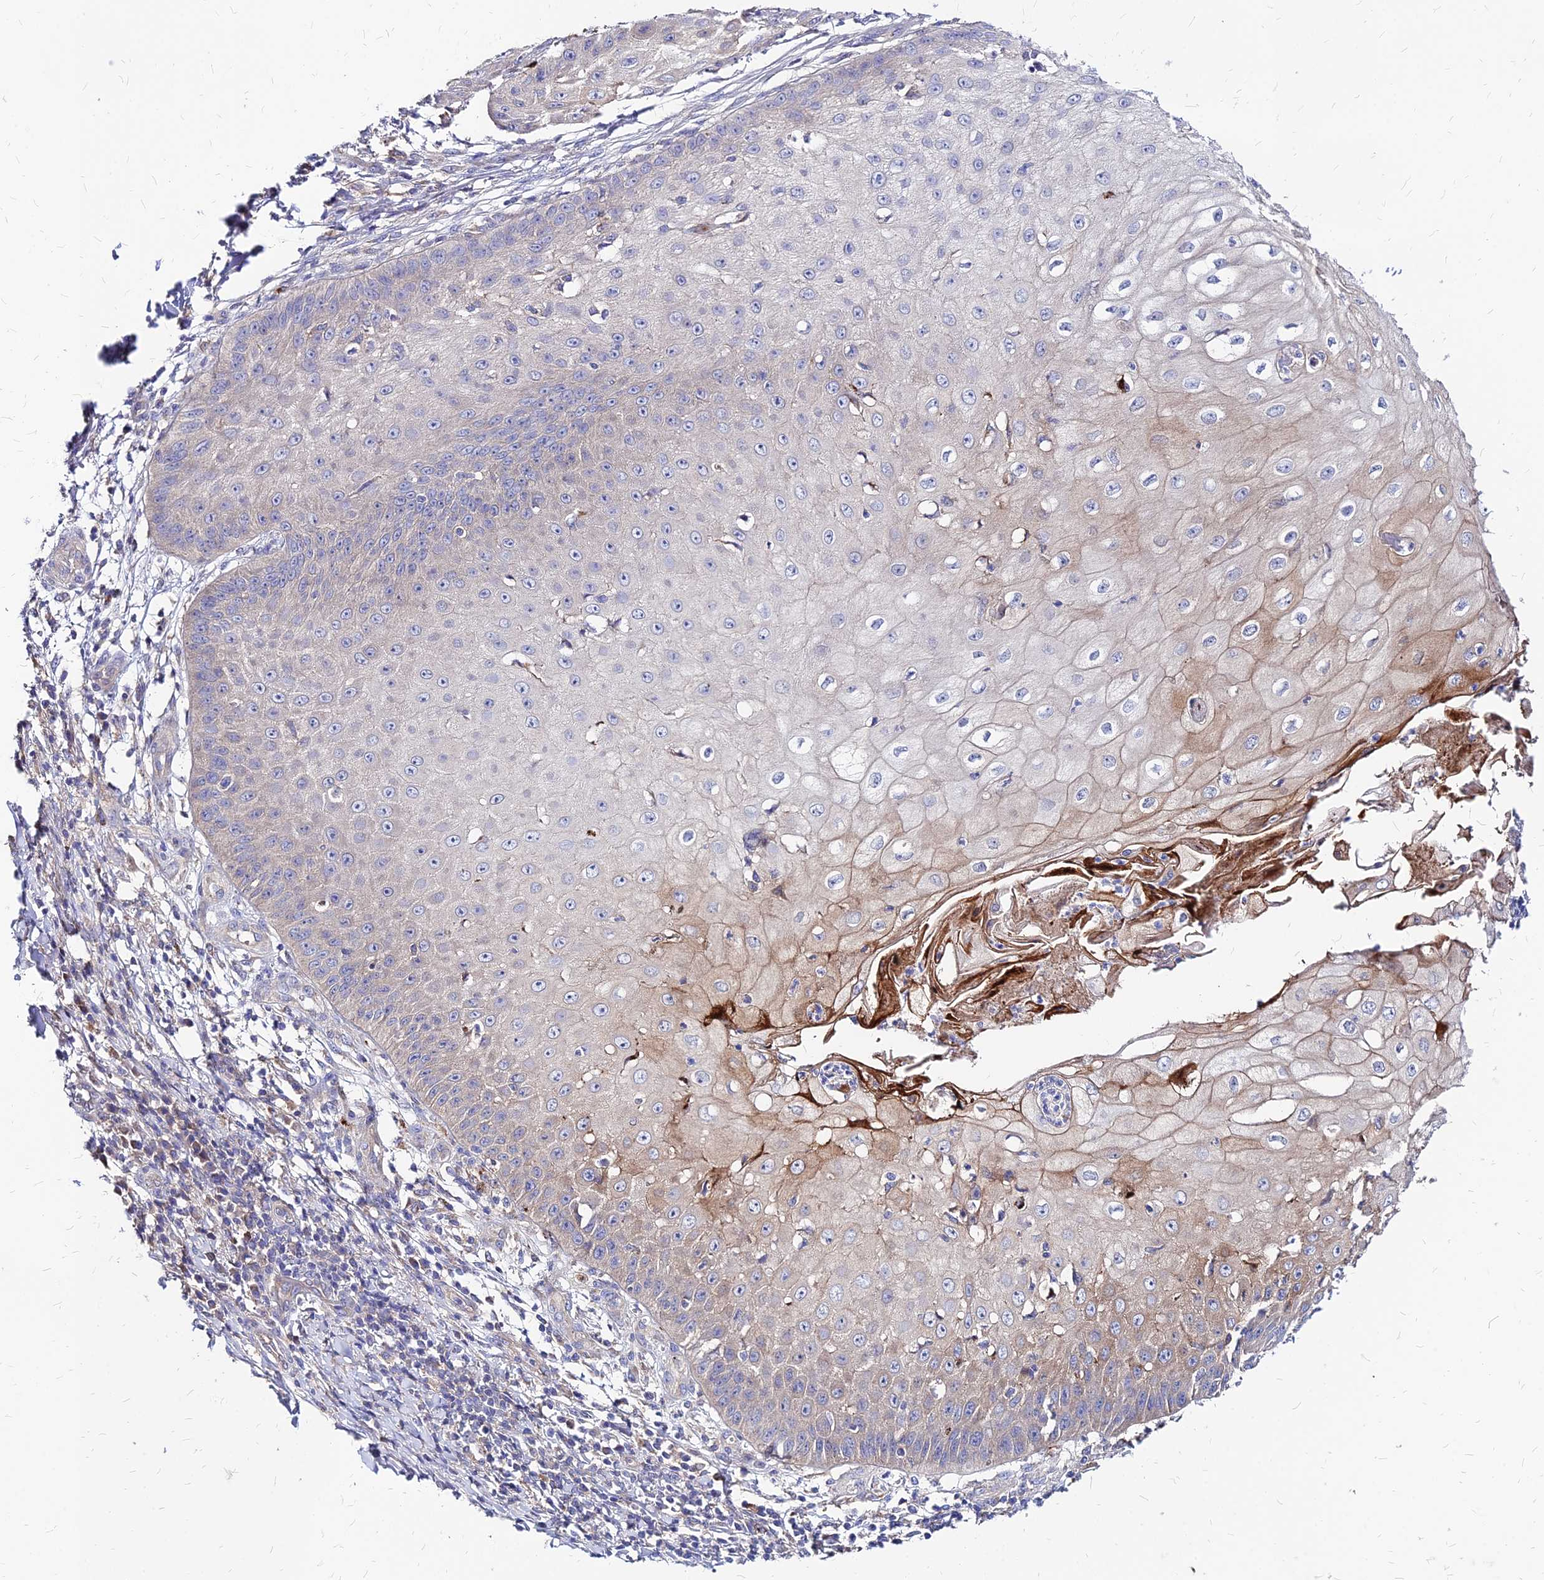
{"staining": {"intensity": "weak", "quantity": "<25%", "location": "cytoplasmic/membranous"}, "tissue": "skin cancer", "cell_type": "Tumor cells", "image_type": "cancer", "snomed": [{"axis": "morphology", "description": "Squamous cell carcinoma, NOS"}, {"axis": "topography", "description": "Skin"}], "caption": "This is an immunohistochemistry photomicrograph of human skin cancer. There is no positivity in tumor cells.", "gene": "COMMD10", "patient": {"sex": "male", "age": 70}}